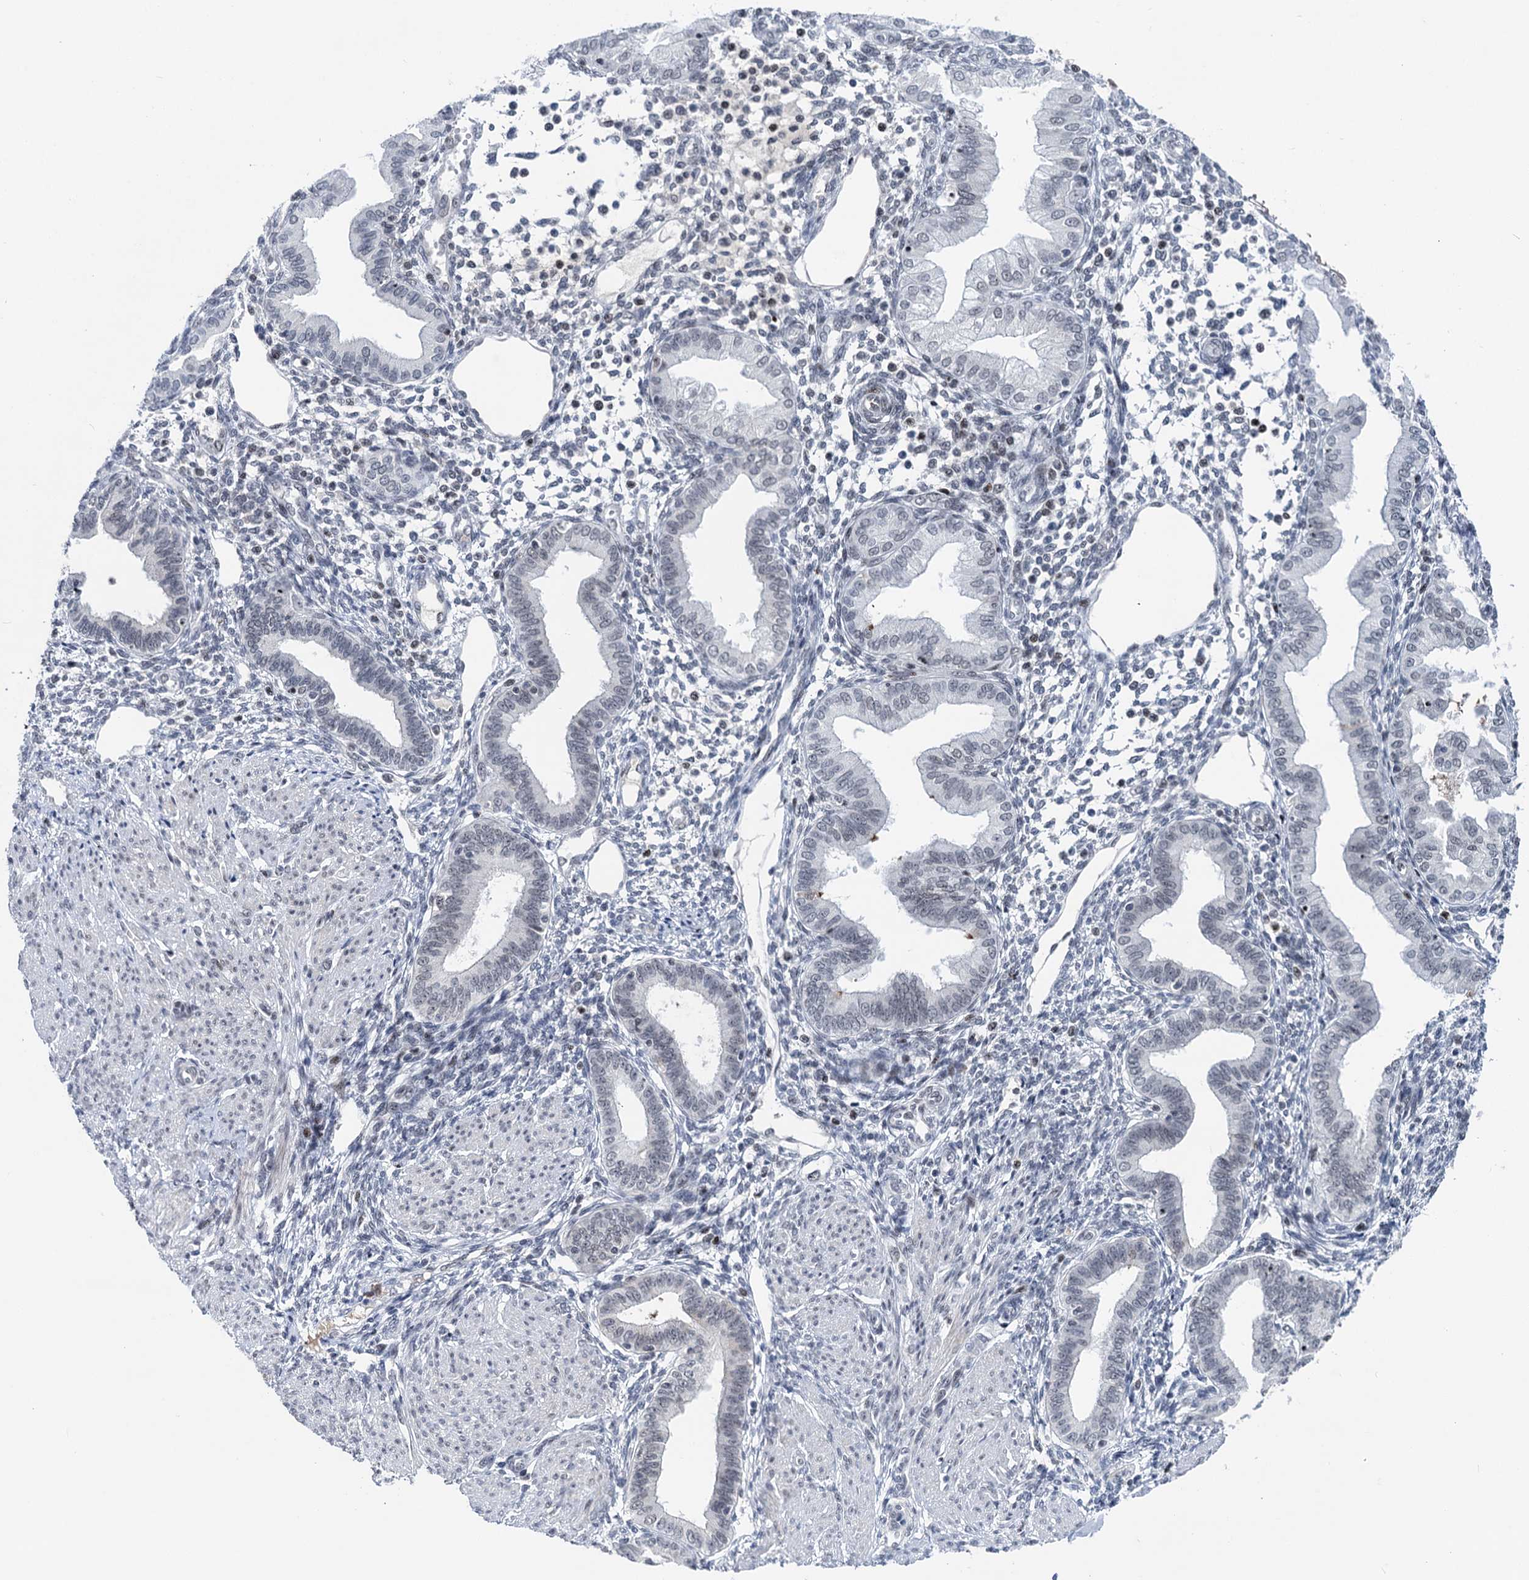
{"staining": {"intensity": "weak", "quantity": "<25%", "location": "nuclear"}, "tissue": "endometrium", "cell_type": "Cells in endometrial stroma", "image_type": "normal", "snomed": [{"axis": "morphology", "description": "Normal tissue, NOS"}, {"axis": "topography", "description": "Endometrium"}], "caption": "A micrograph of endometrium stained for a protein shows no brown staining in cells in endometrial stroma.", "gene": "ZCCHC10", "patient": {"sex": "female", "age": 53}}